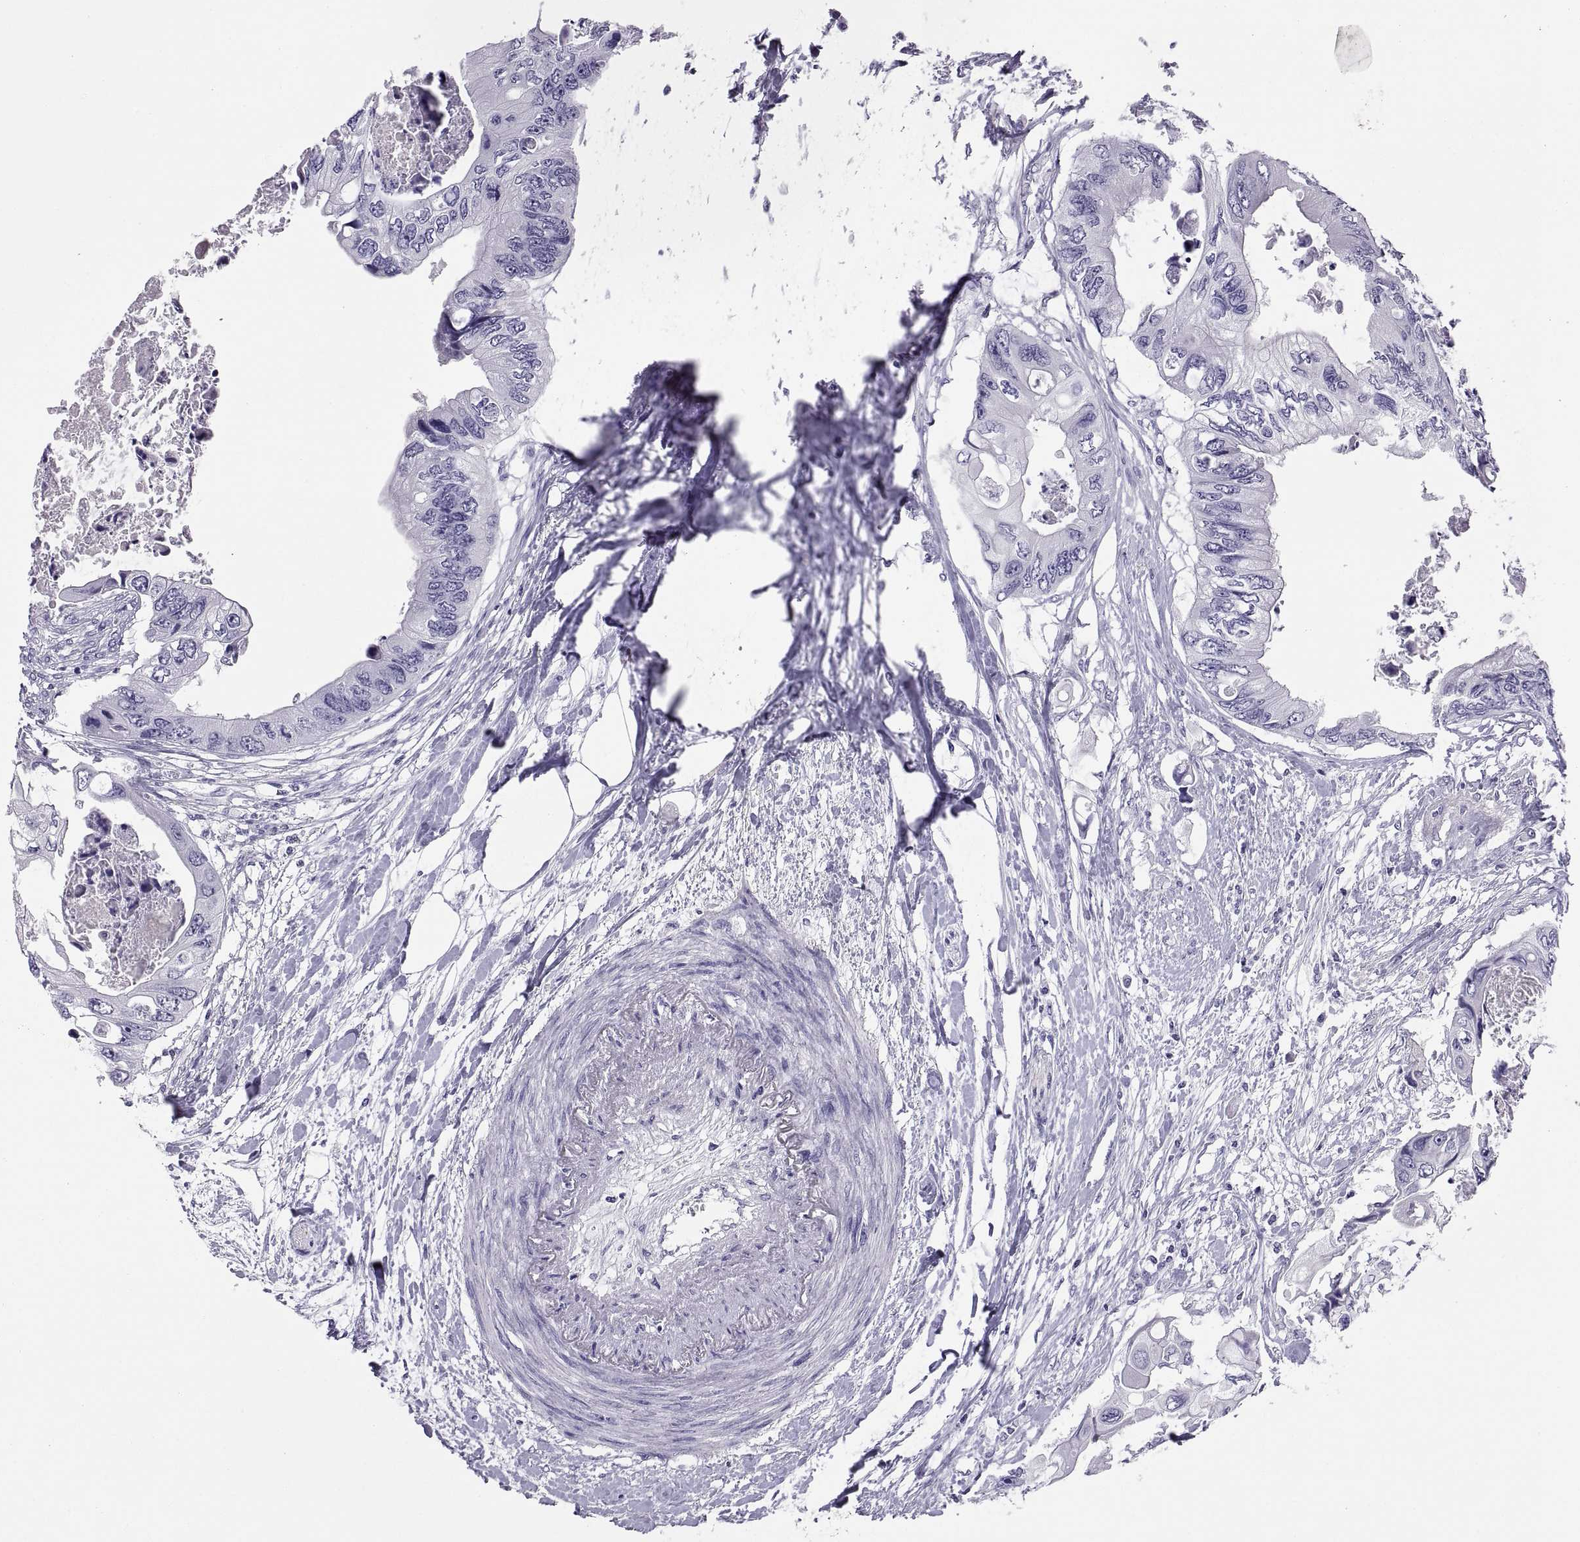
{"staining": {"intensity": "negative", "quantity": "none", "location": "none"}, "tissue": "colorectal cancer", "cell_type": "Tumor cells", "image_type": "cancer", "snomed": [{"axis": "morphology", "description": "Adenocarcinoma, NOS"}, {"axis": "topography", "description": "Rectum"}], "caption": "Photomicrograph shows no significant protein positivity in tumor cells of colorectal cancer.", "gene": "RGS20", "patient": {"sex": "male", "age": 63}}